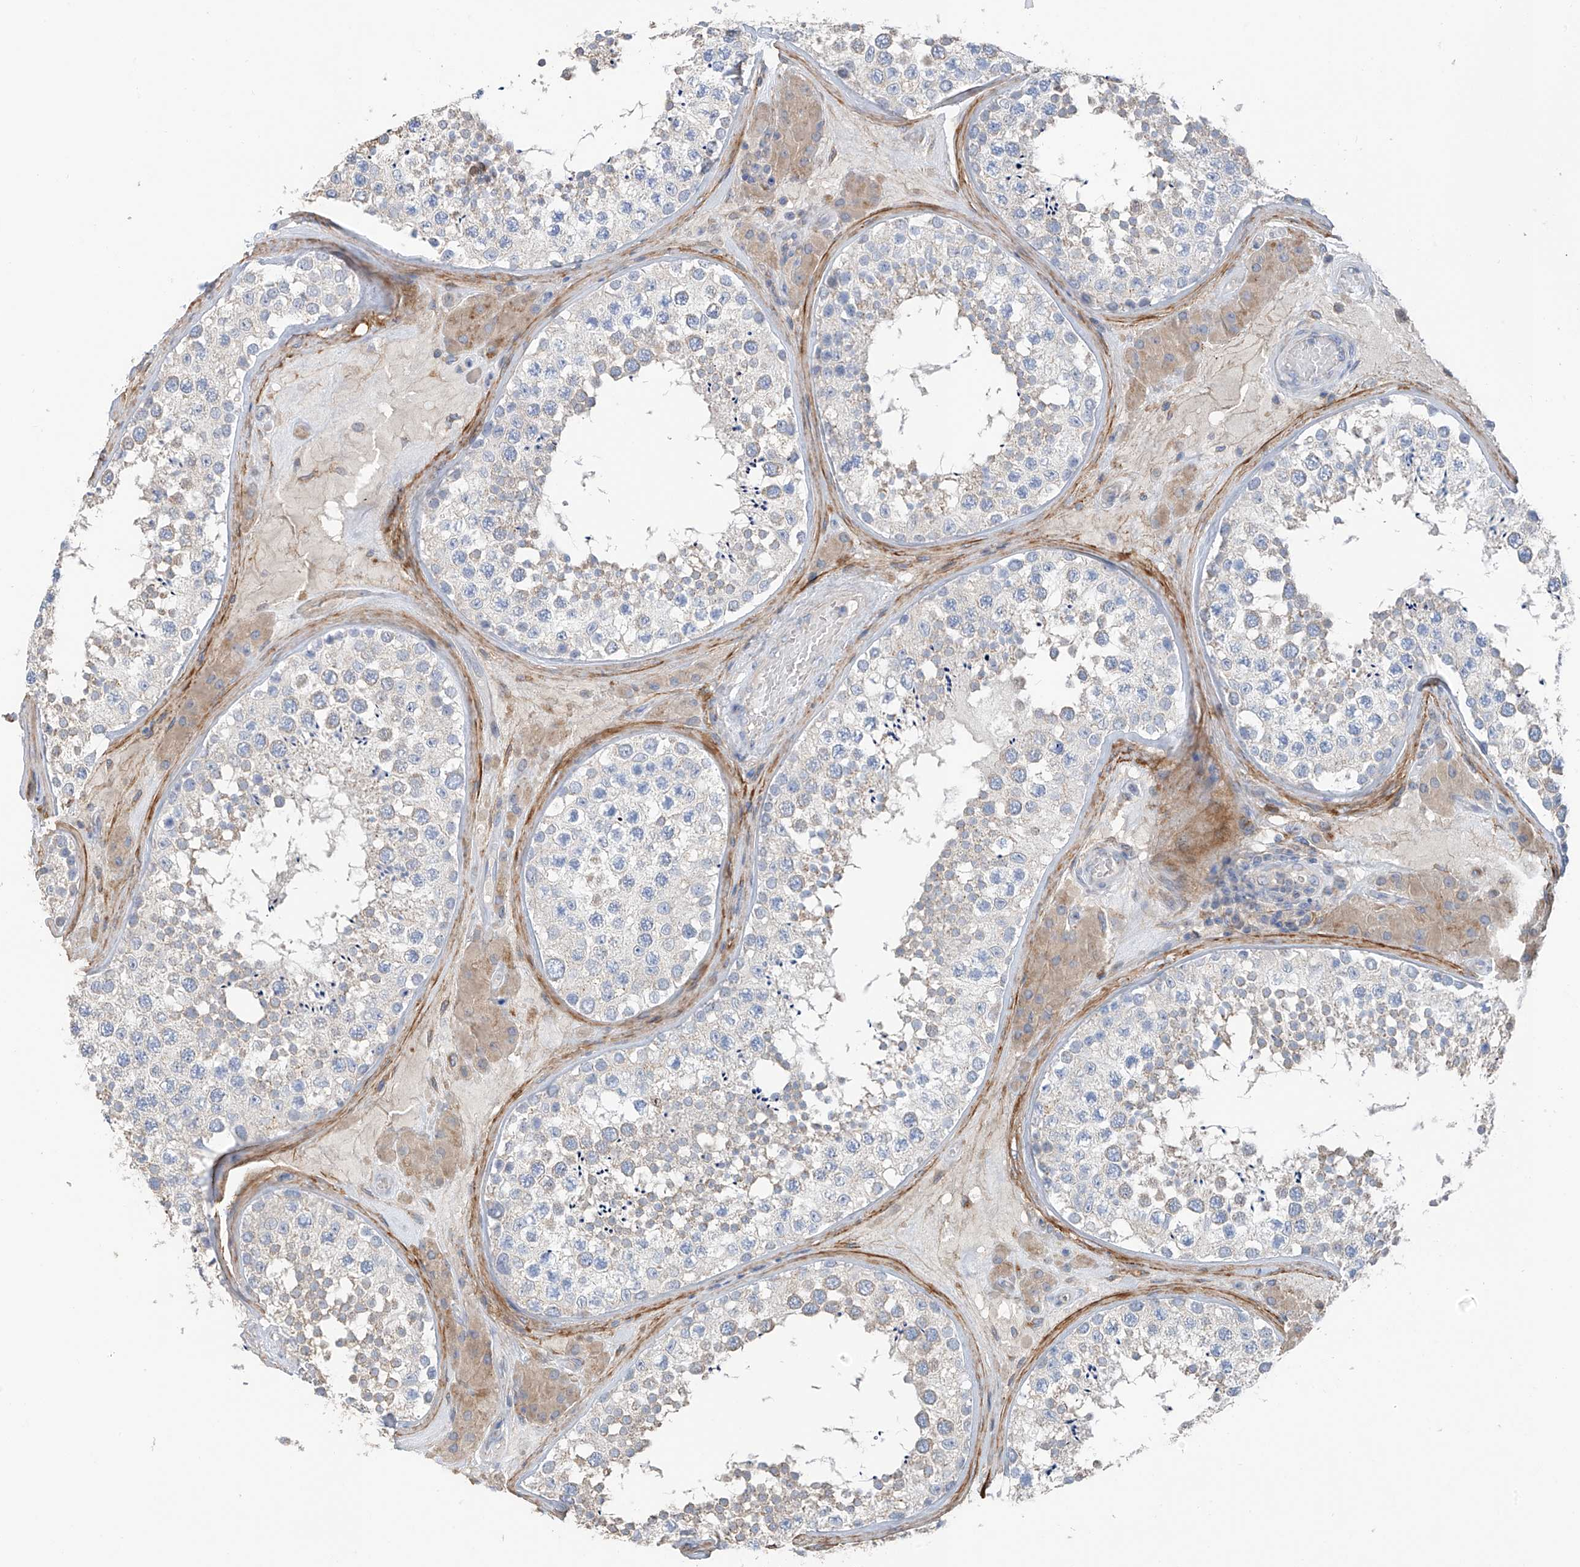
{"staining": {"intensity": "negative", "quantity": "none", "location": "none"}, "tissue": "testis", "cell_type": "Cells in seminiferous ducts", "image_type": "normal", "snomed": [{"axis": "morphology", "description": "Normal tissue, NOS"}, {"axis": "topography", "description": "Testis"}], "caption": "Unremarkable testis was stained to show a protein in brown. There is no significant staining in cells in seminiferous ducts. The staining was performed using DAB to visualize the protein expression in brown, while the nuclei were stained in blue with hematoxylin (Magnification: 20x).", "gene": "GALNTL6", "patient": {"sex": "male", "age": 46}}